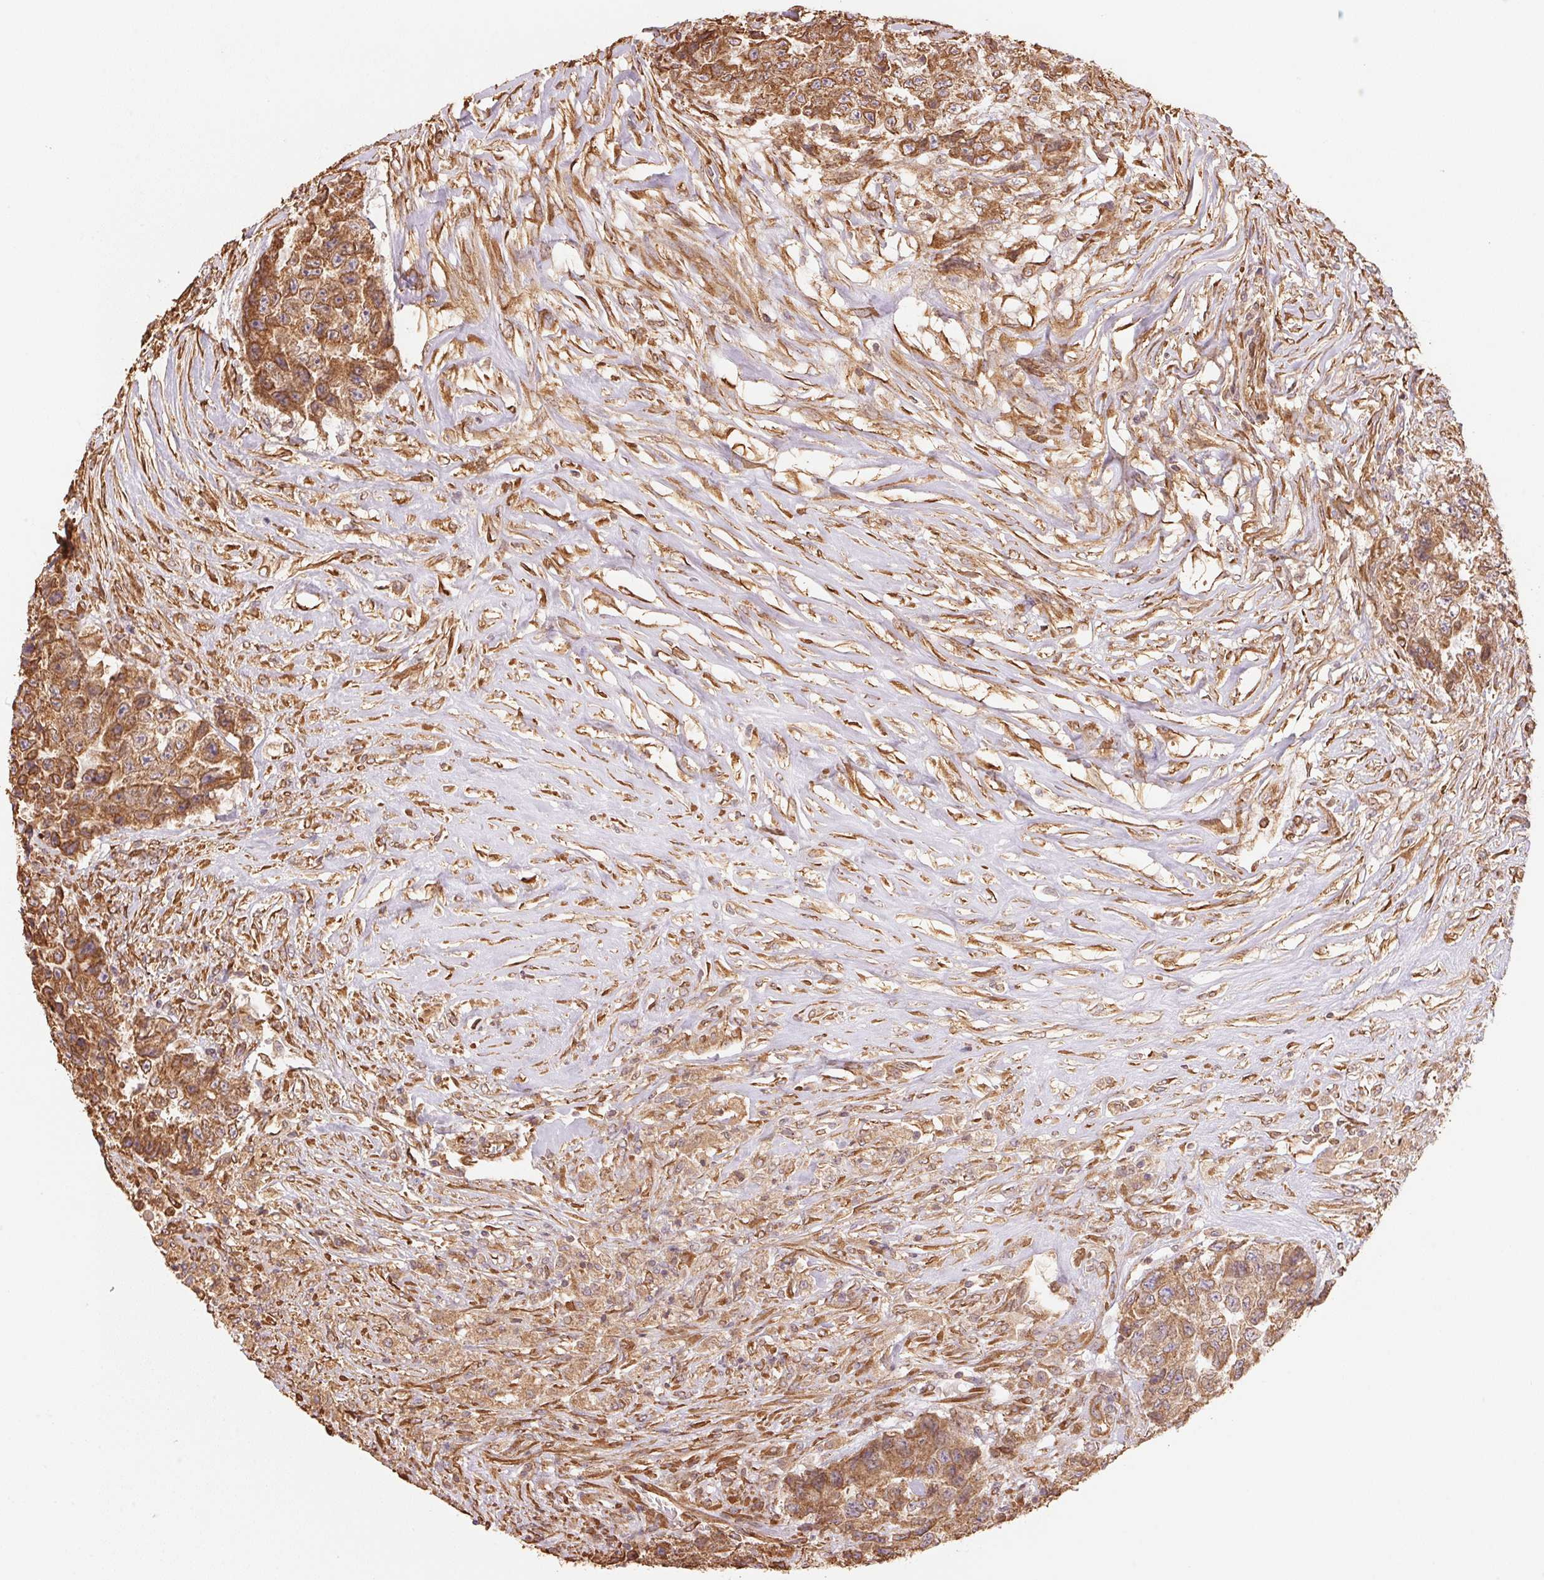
{"staining": {"intensity": "moderate", "quantity": ">75%", "location": "cytoplasmic/membranous"}, "tissue": "testis cancer", "cell_type": "Tumor cells", "image_type": "cancer", "snomed": [{"axis": "morphology", "description": "Carcinoma, Embryonal, NOS"}, {"axis": "topography", "description": "Testis"}], "caption": "An image of testis embryonal carcinoma stained for a protein exhibits moderate cytoplasmic/membranous brown staining in tumor cells.", "gene": "C6orf163", "patient": {"sex": "male", "age": 24}}